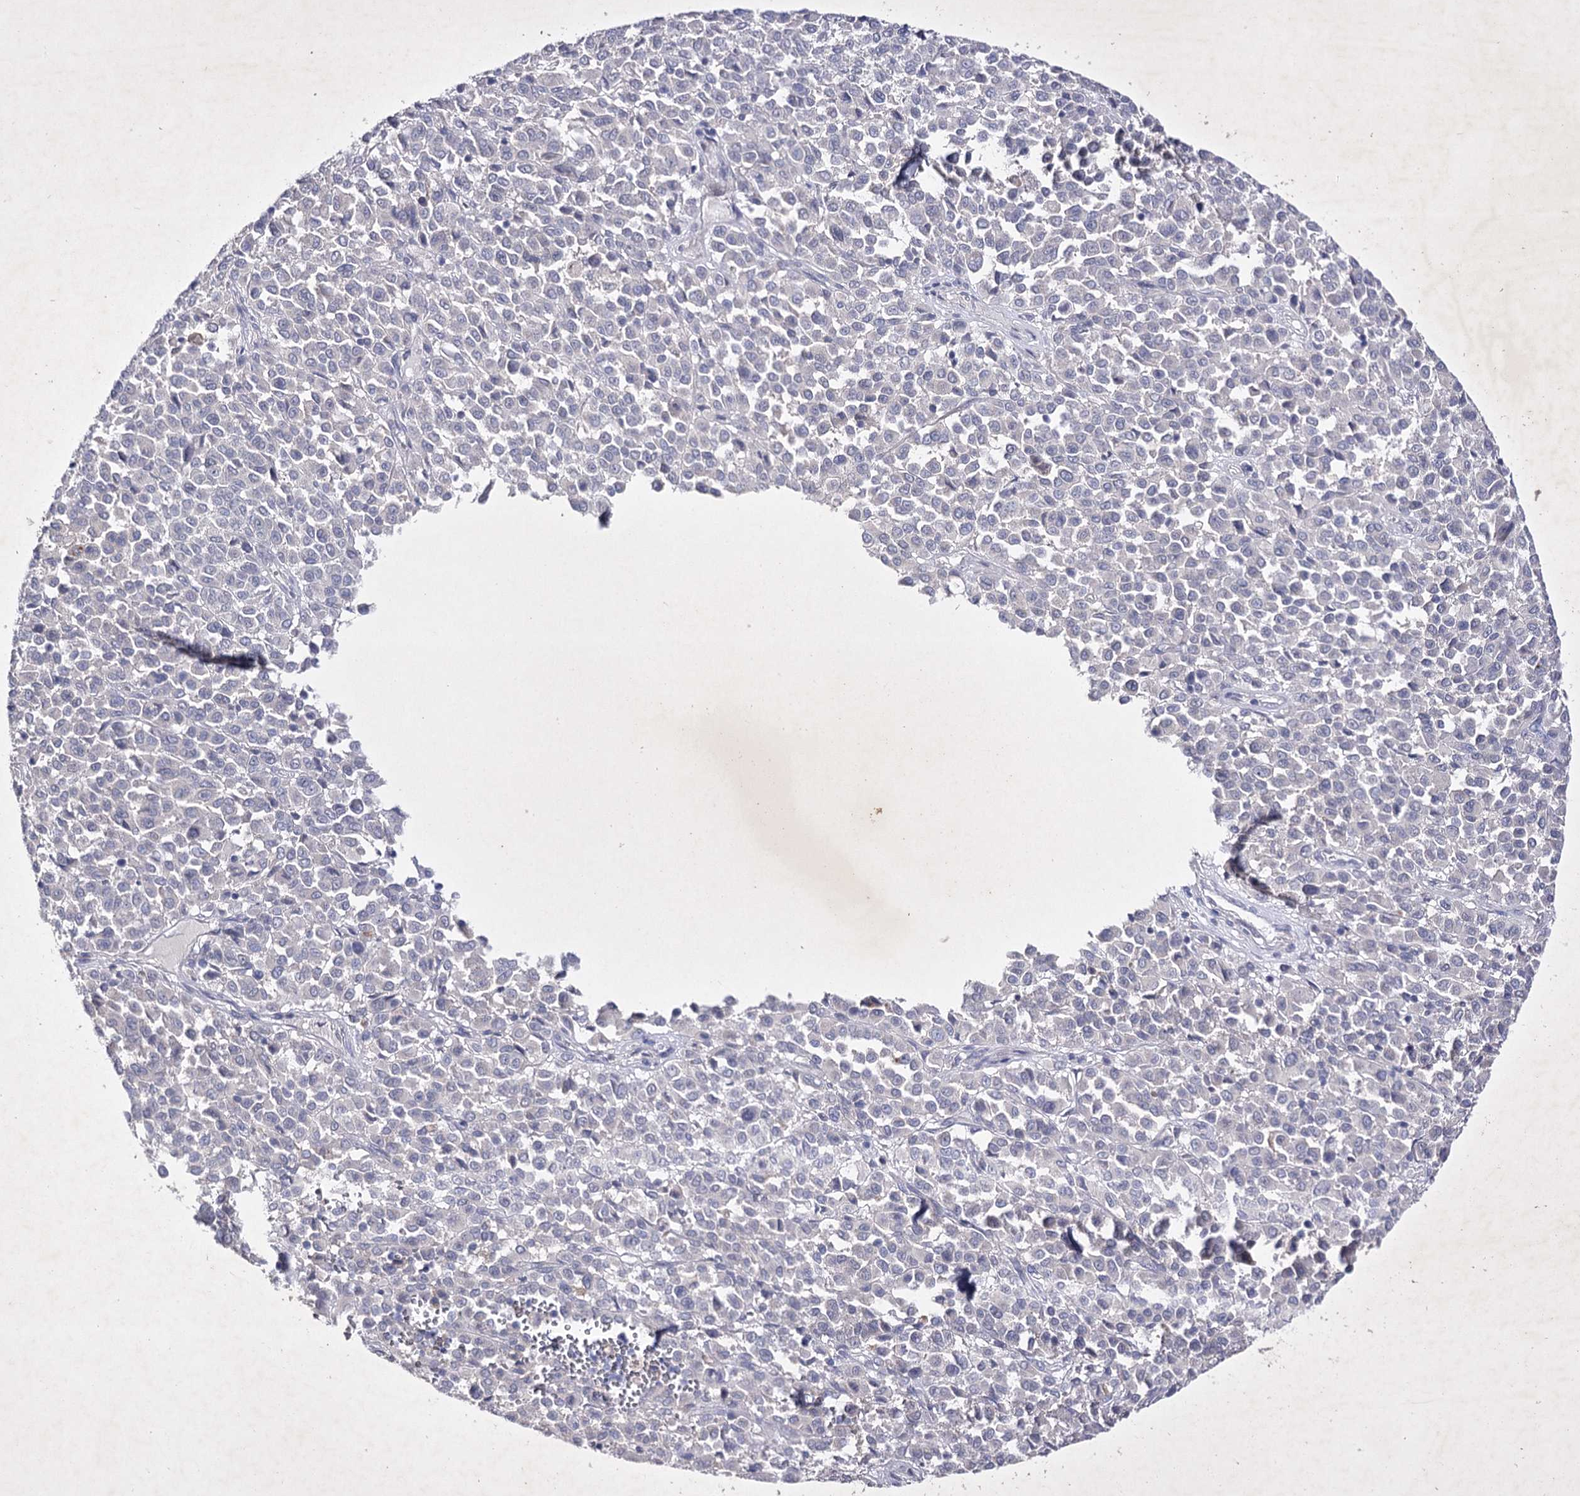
{"staining": {"intensity": "negative", "quantity": "none", "location": "none"}, "tissue": "melanoma", "cell_type": "Tumor cells", "image_type": "cancer", "snomed": [{"axis": "morphology", "description": "Malignant melanoma, Metastatic site"}, {"axis": "topography", "description": "Pancreas"}], "caption": "IHC of human melanoma exhibits no positivity in tumor cells.", "gene": "COX15", "patient": {"sex": "female", "age": 30}}